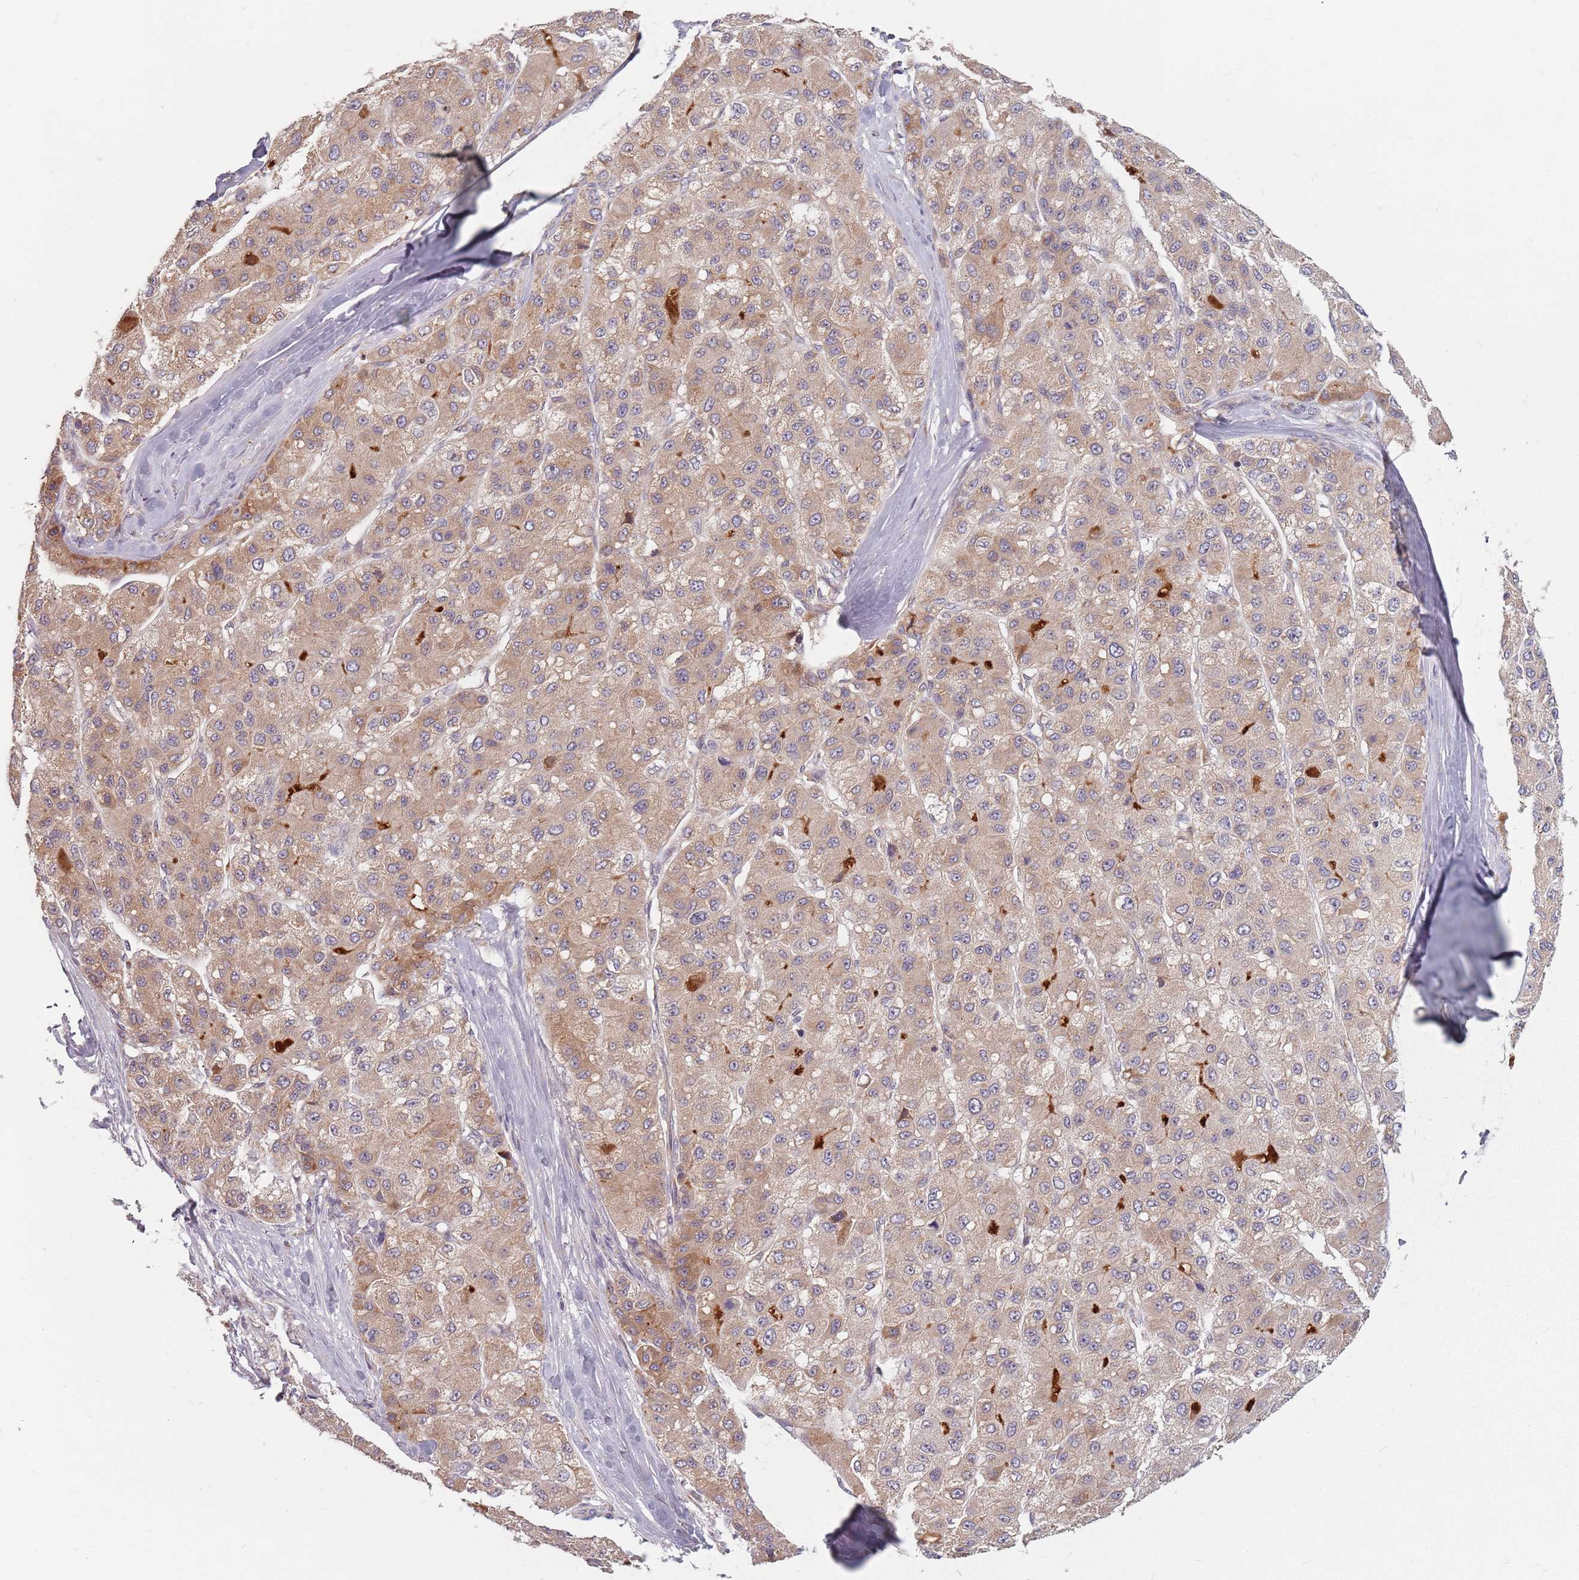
{"staining": {"intensity": "moderate", "quantity": ">75%", "location": "cytoplasmic/membranous"}, "tissue": "liver cancer", "cell_type": "Tumor cells", "image_type": "cancer", "snomed": [{"axis": "morphology", "description": "Carcinoma, Hepatocellular, NOS"}, {"axis": "topography", "description": "Liver"}], "caption": "Protein staining of liver cancer tissue demonstrates moderate cytoplasmic/membranous positivity in about >75% of tumor cells.", "gene": "ADAL", "patient": {"sex": "male", "age": 80}}